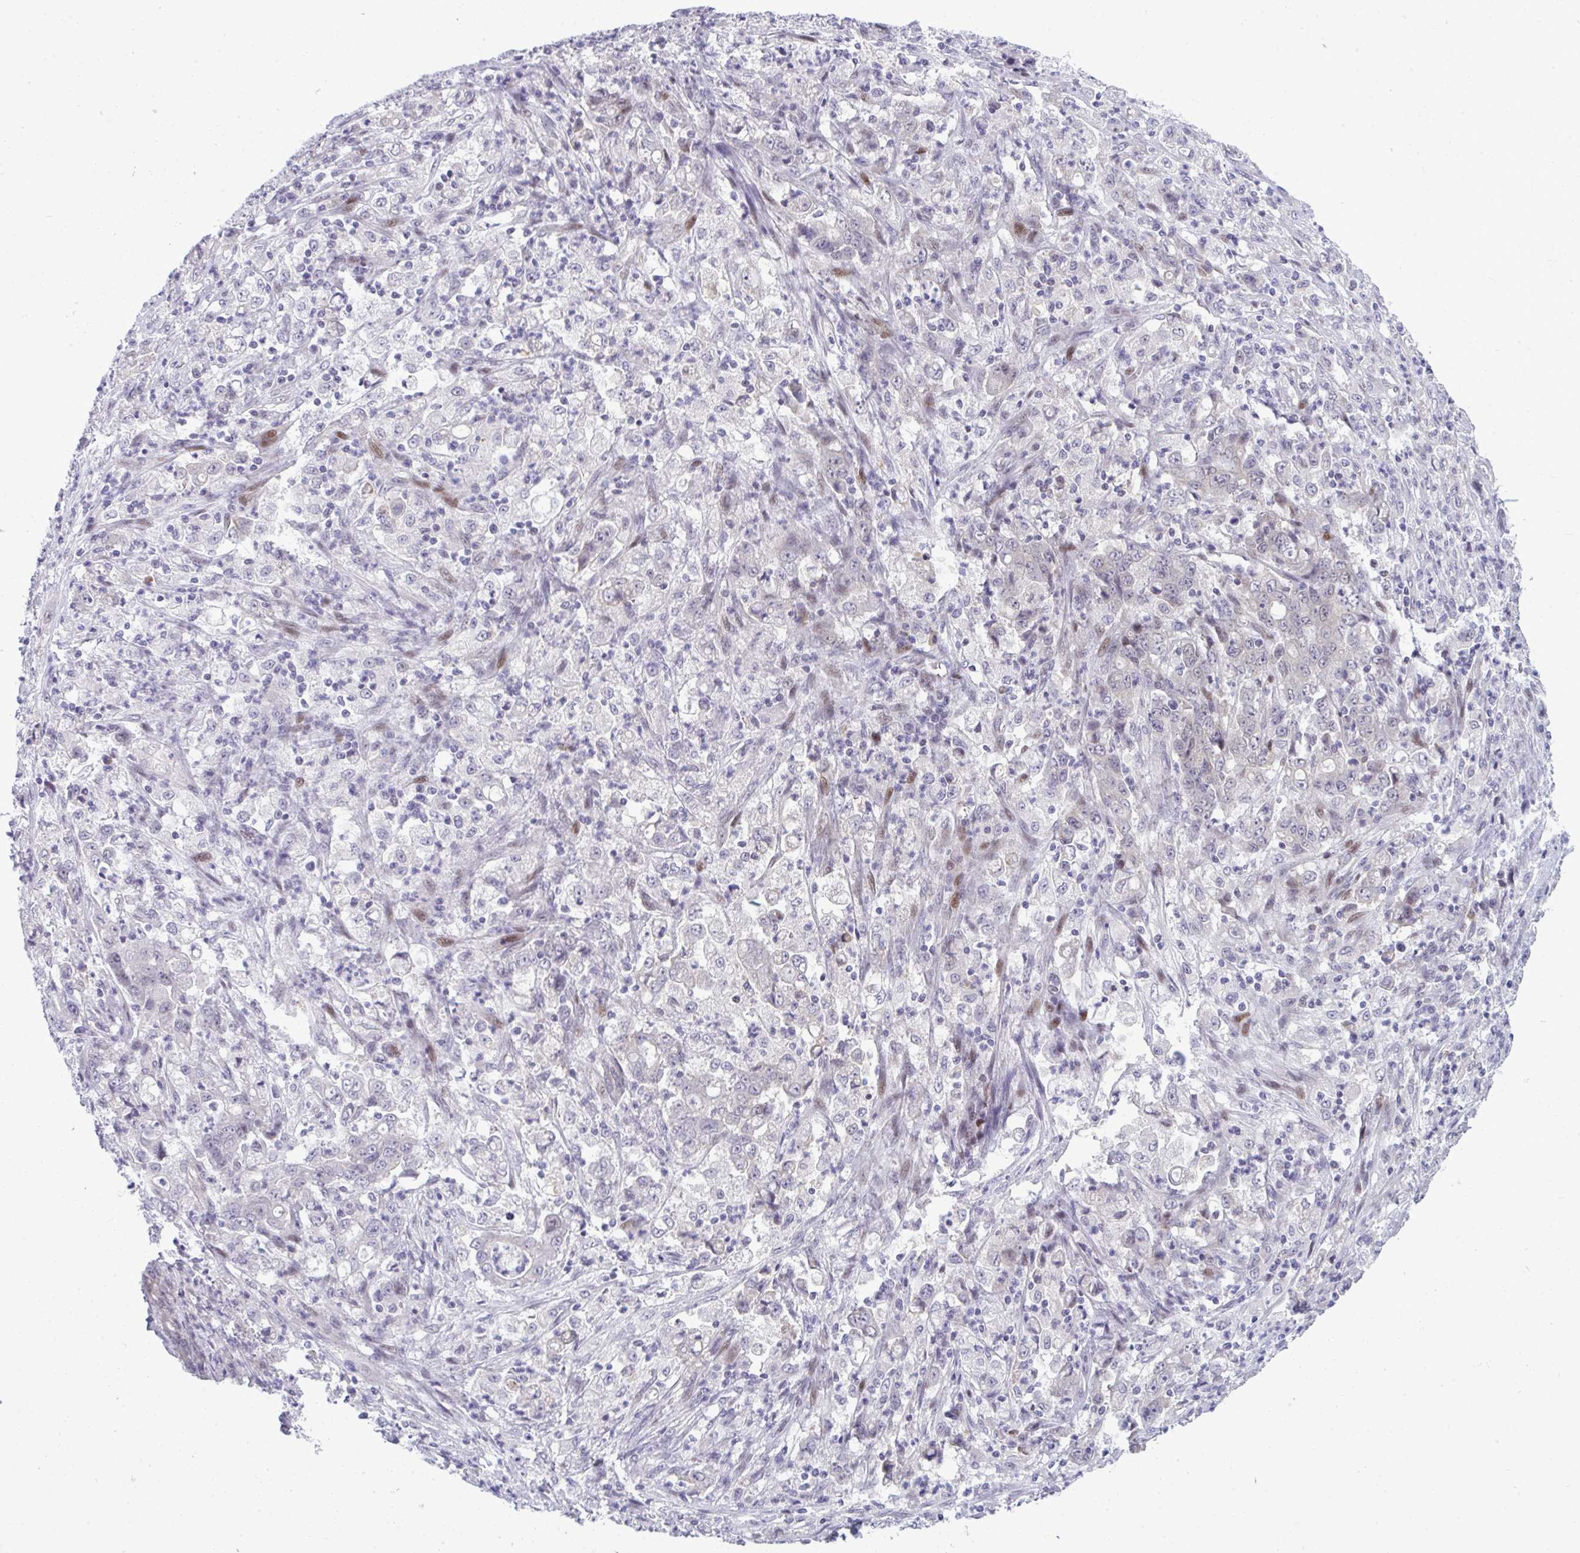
{"staining": {"intensity": "negative", "quantity": "none", "location": "none"}, "tissue": "stomach cancer", "cell_type": "Tumor cells", "image_type": "cancer", "snomed": [{"axis": "morphology", "description": "Adenocarcinoma, NOS"}, {"axis": "topography", "description": "Stomach, lower"}], "caption": "This is an IHC image of stomach cancer (adenocarcinoma). There is no staining in tumor cells.", "gene": "TAB1", "patient": {"sex": "female", "age": 71}}